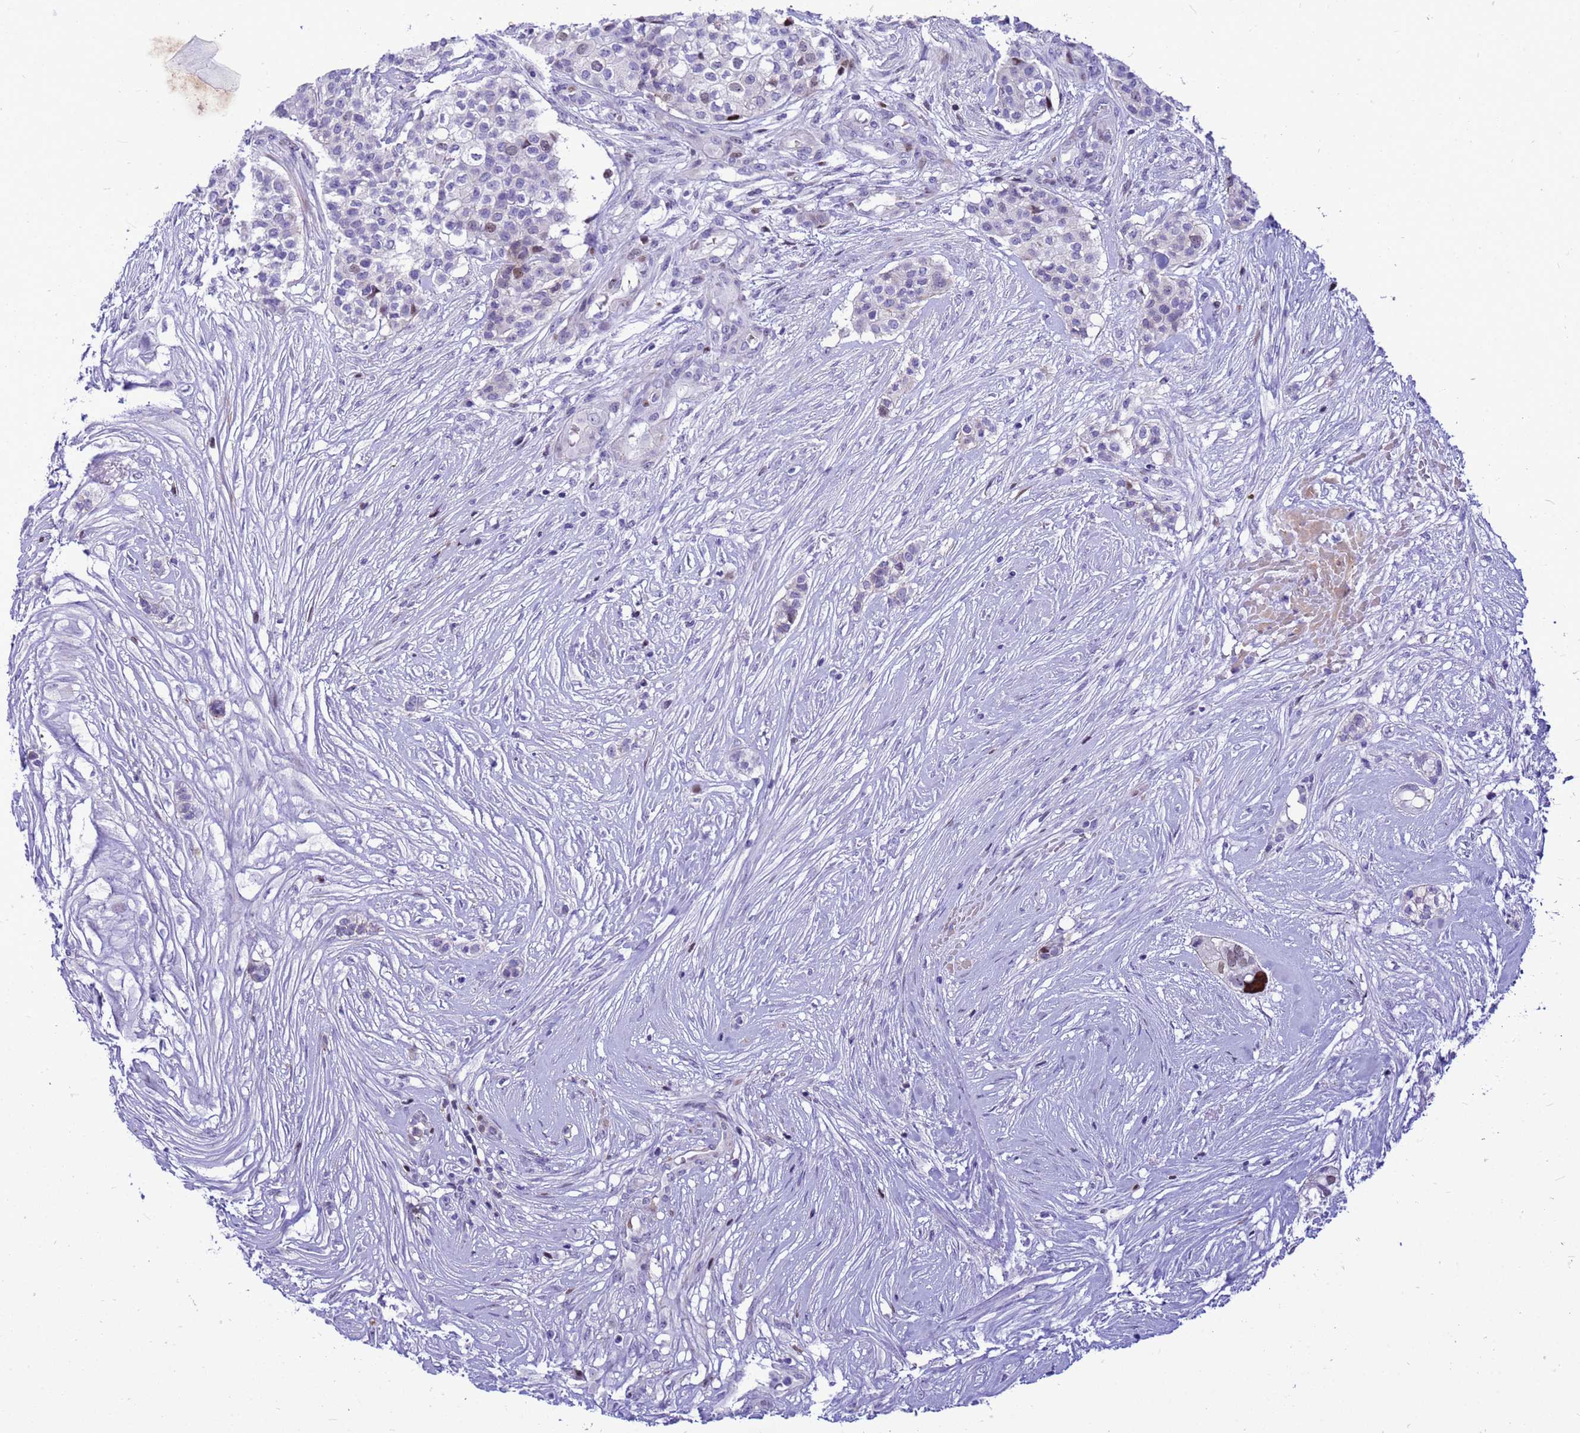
{"staining": {"intensity": "weak", "quantity": "<25%", "location": "nuclear"}, "tissue": "head and neck cancer", "cell_type": "Tumor cells", "image_type": "cancer", "snomed": [{"axis": "morphology", "description": "Adenocarcinoma, NOS"}, {"axis": "topography", "description": "Head-Neck"}], "caption": "IHC of human head and neck cancer shows no positivity in tumor cells.", "gene": "ADAMTS7", "patient": {"sex": "male", "age": 81}}